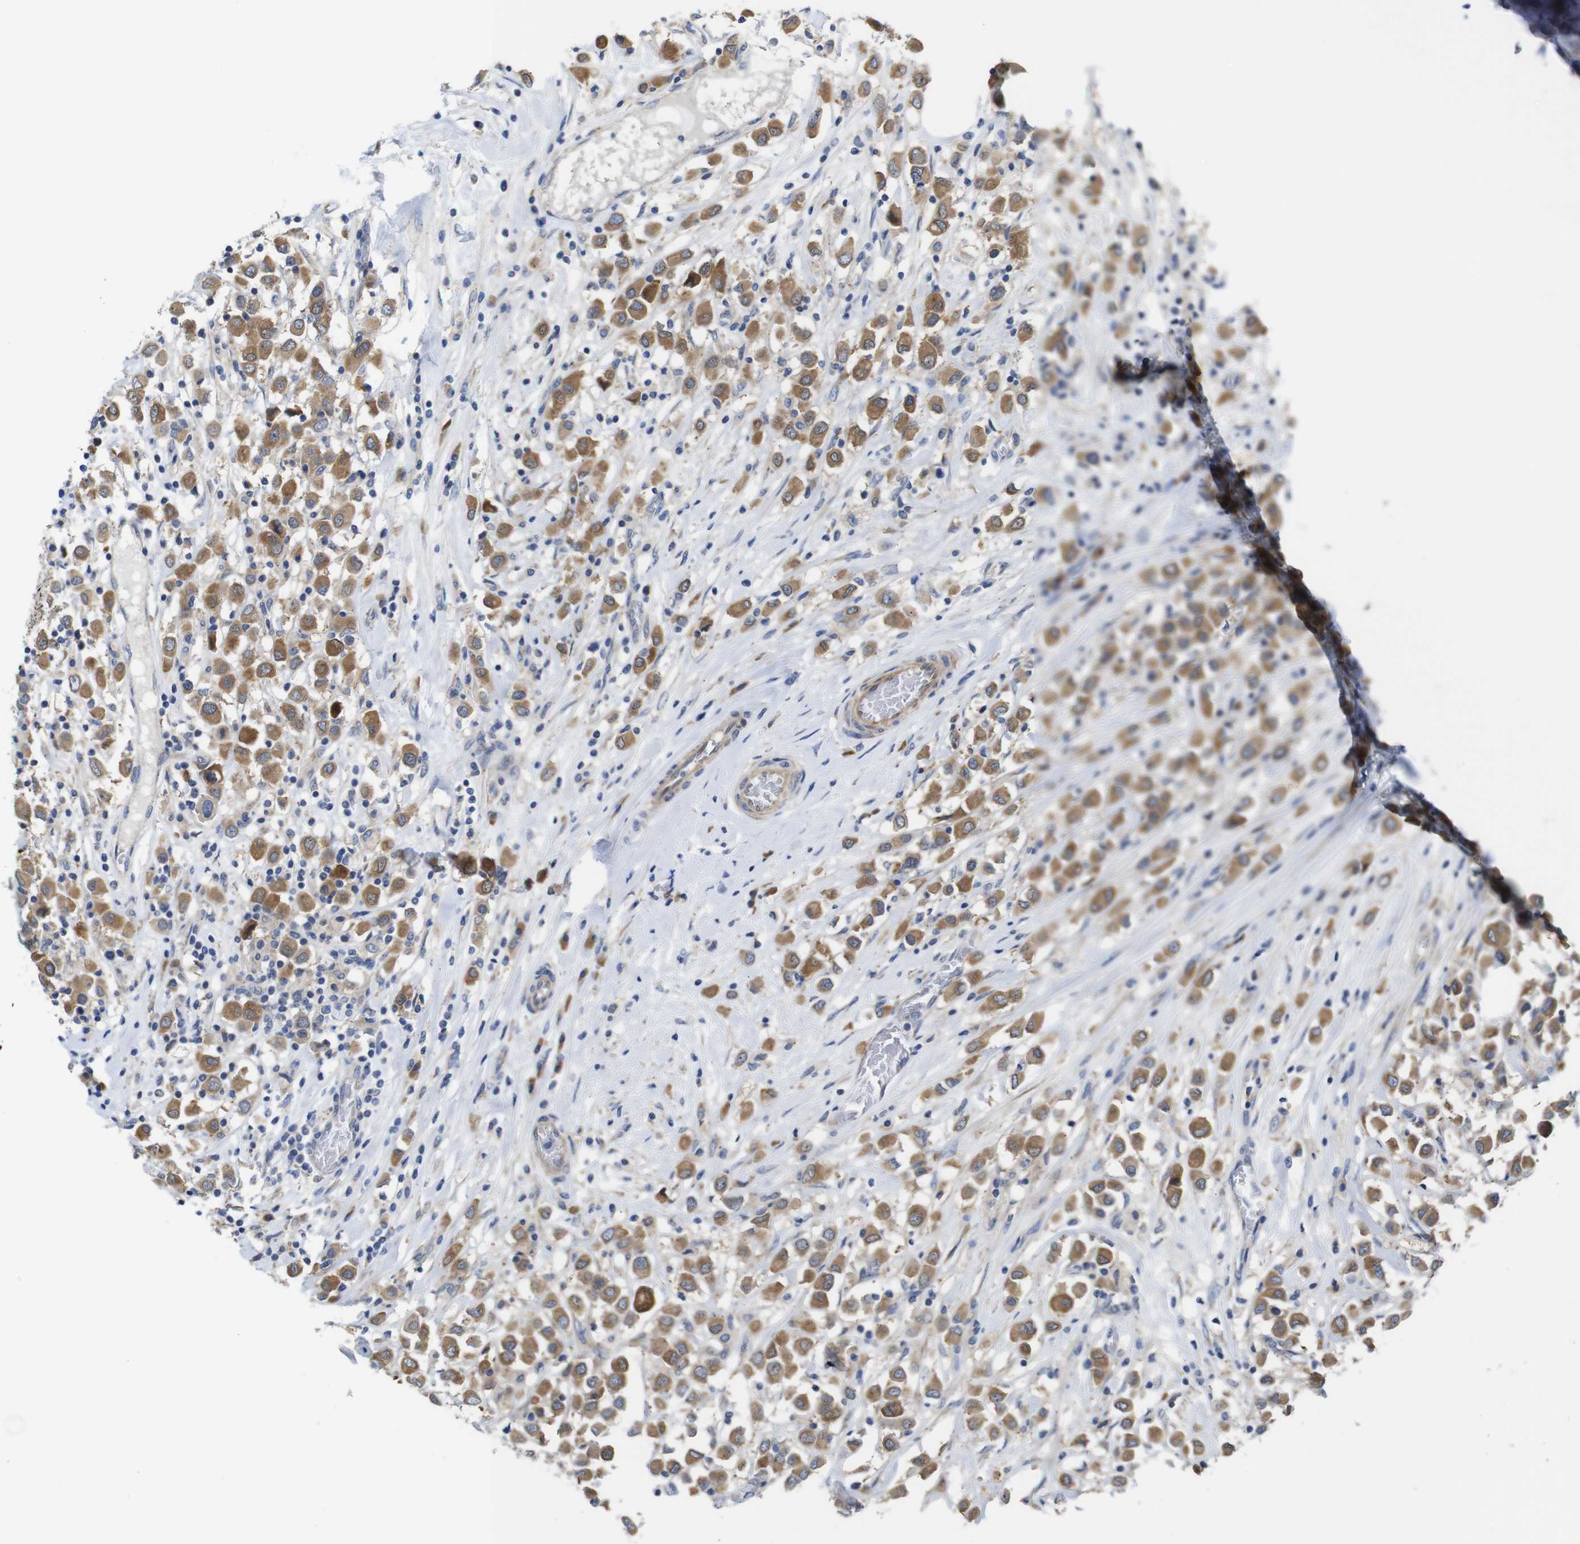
{"staining": {"intensity": "moderate", "quantity": ">75%", "location": "cytoplasmic/membranous"}, "tissue": "breast cancer", "cell_type": "Tumor cells", "image_type": "cancer", "snomed": [{"axis": "morphology", "description": "Duct carcinoma"}, {"axis": "topography", "description": "Breast"}], "caption": "Intraductal carcinoma (breast) stained with DAB immunohistochemistry (IHC) reveals medium levels of moderate cytoplasmic/membranous positivity in about >75% of tumor cells. The staining was performed using DAB (3,3'-diaminobenzidine) to visualize the protein expression in brown, while the nuclei were stained in blue with hematoxylin (Magnification: 20x).", "gene": "DDRGK1", "patient": {"sex": "female", "age": 61}}